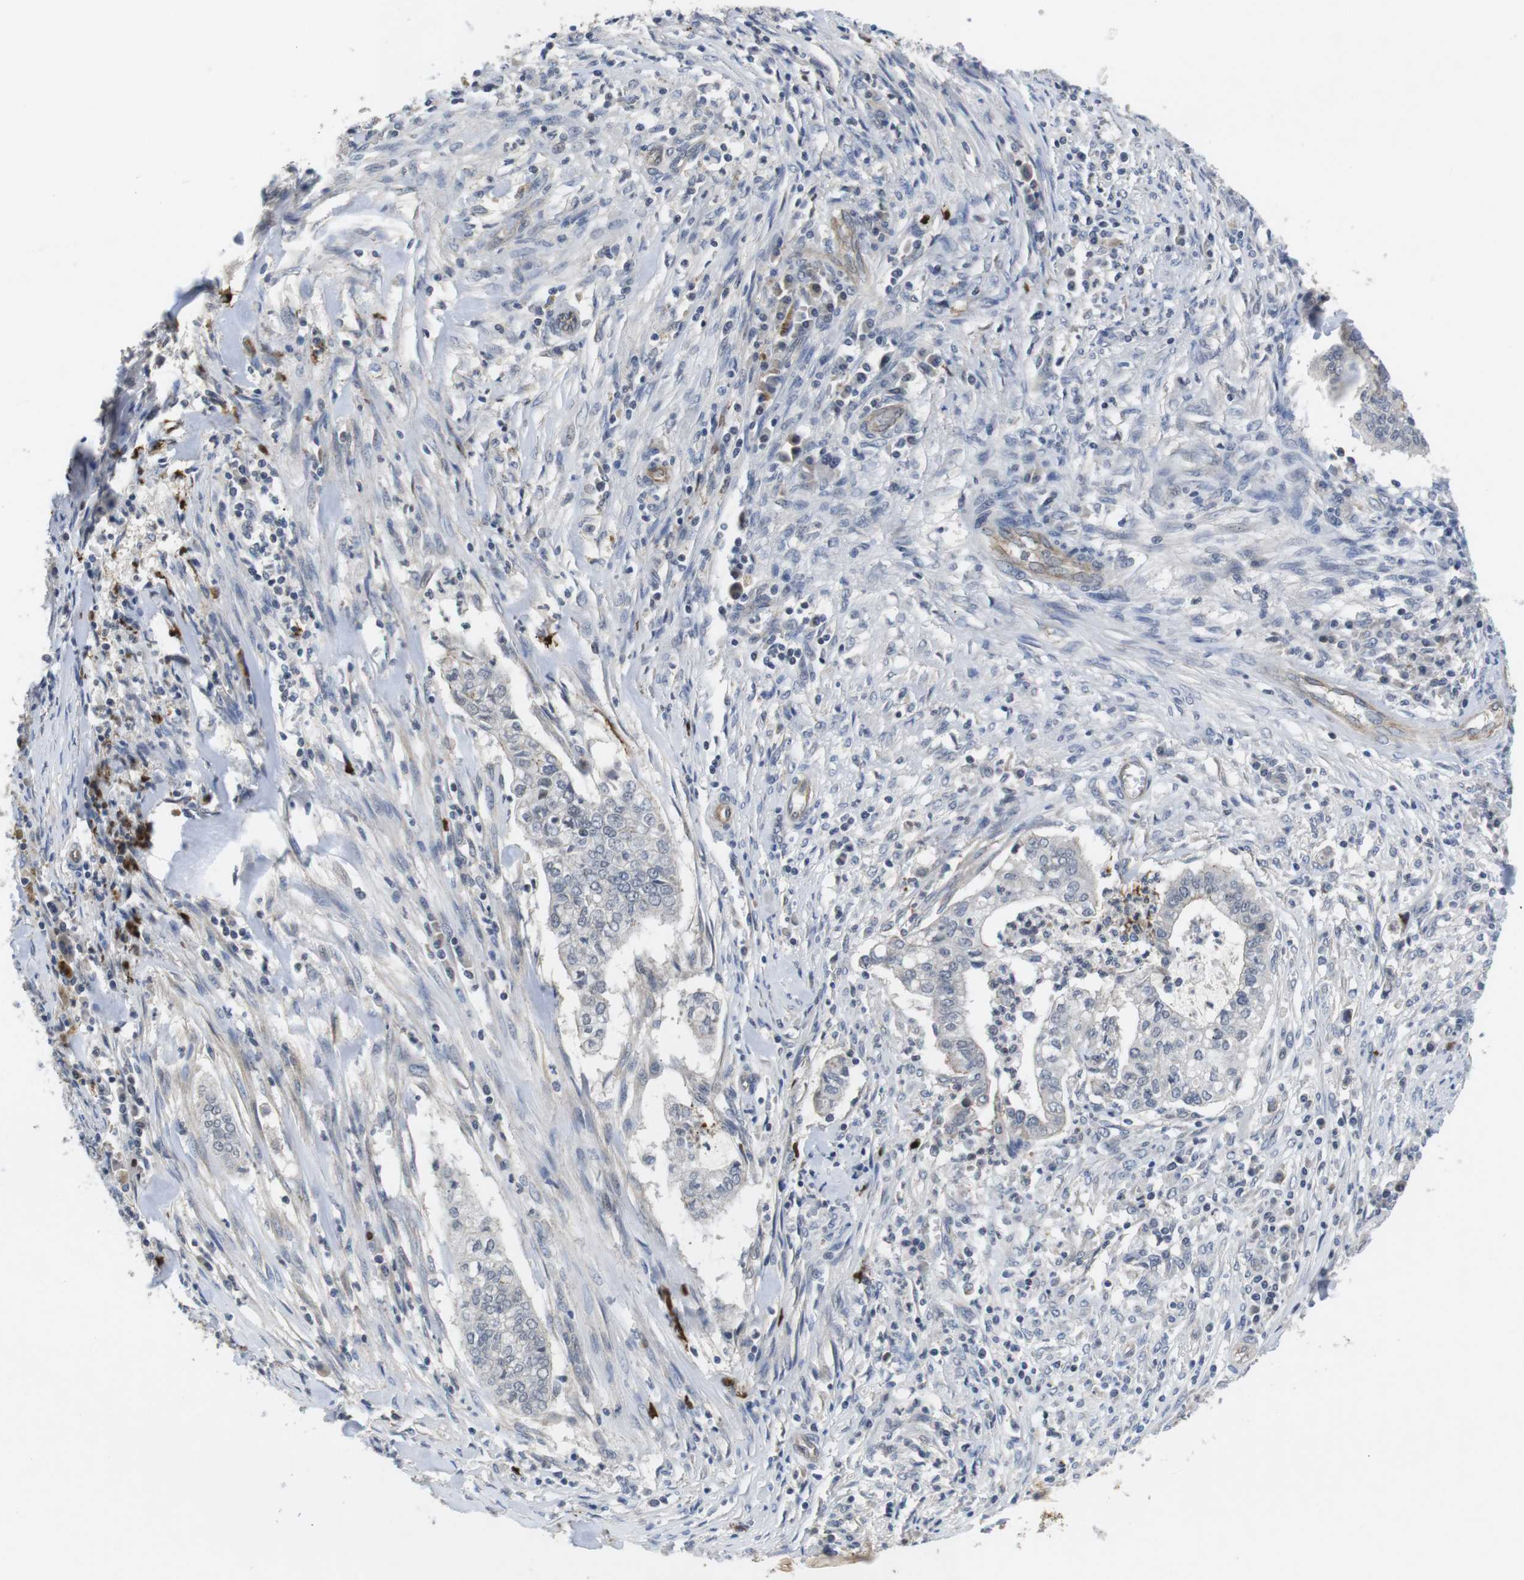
{"staining": {"intensity": "negative", "quantity": "none", "location": "none"}, "tissue": "cervical cancer", "cell_type": "Tumor cells", "image_type": "cancer", "snomed": [{"axis": "morphology", "description": "Adenocarcinoma, NOS"}, {"axis": "topography", "description": "Cervix"}], "caption": "DAB immunohistochemical staining of cervical cancer displays no significant positivity in tumor cells.", "gene": "NECTIN1", "patient": {"sex": "female", "age": 44}}